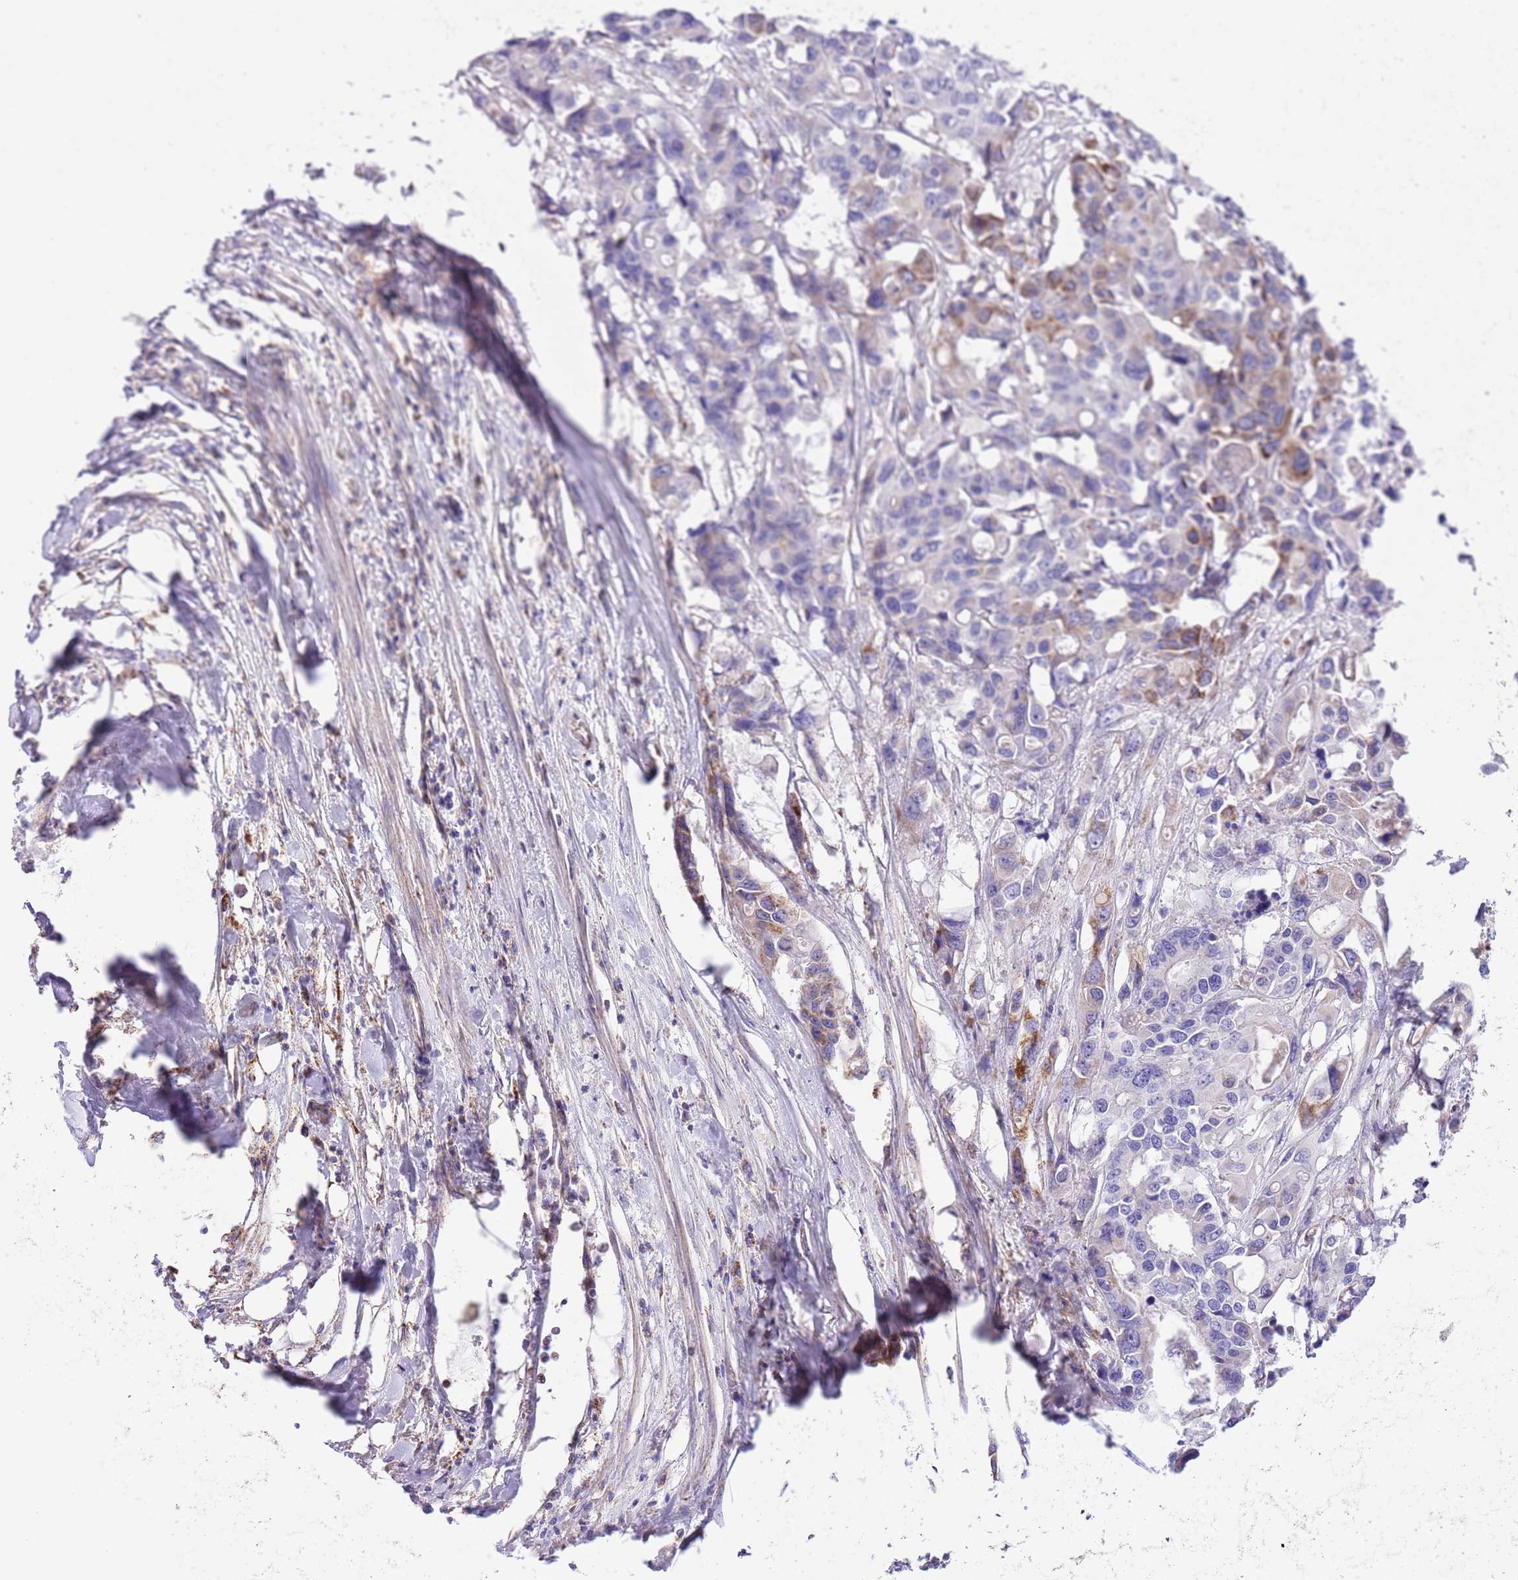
{"staining": {"intensity": "moderate", "quantity": "<25%", "location": "cytoplasmic/membranous"}, "tissue": "colorectal cancer", "cell_type": "Tumor cells", "image_type": "cancer", "snomed": [{"axis": "morphology", "description": "Adenocarcinoma, NOS"}, {"axis": "topography", "description": "Colon"}], "caption": "Protein staining demonstrates moderate cytoplasmic/membranous staining in approximately <25% of tumor cells in adenocarcinoma (colorectal).", "gene": "SS18L2", "patient": {"sex": "male", "age": 77}}